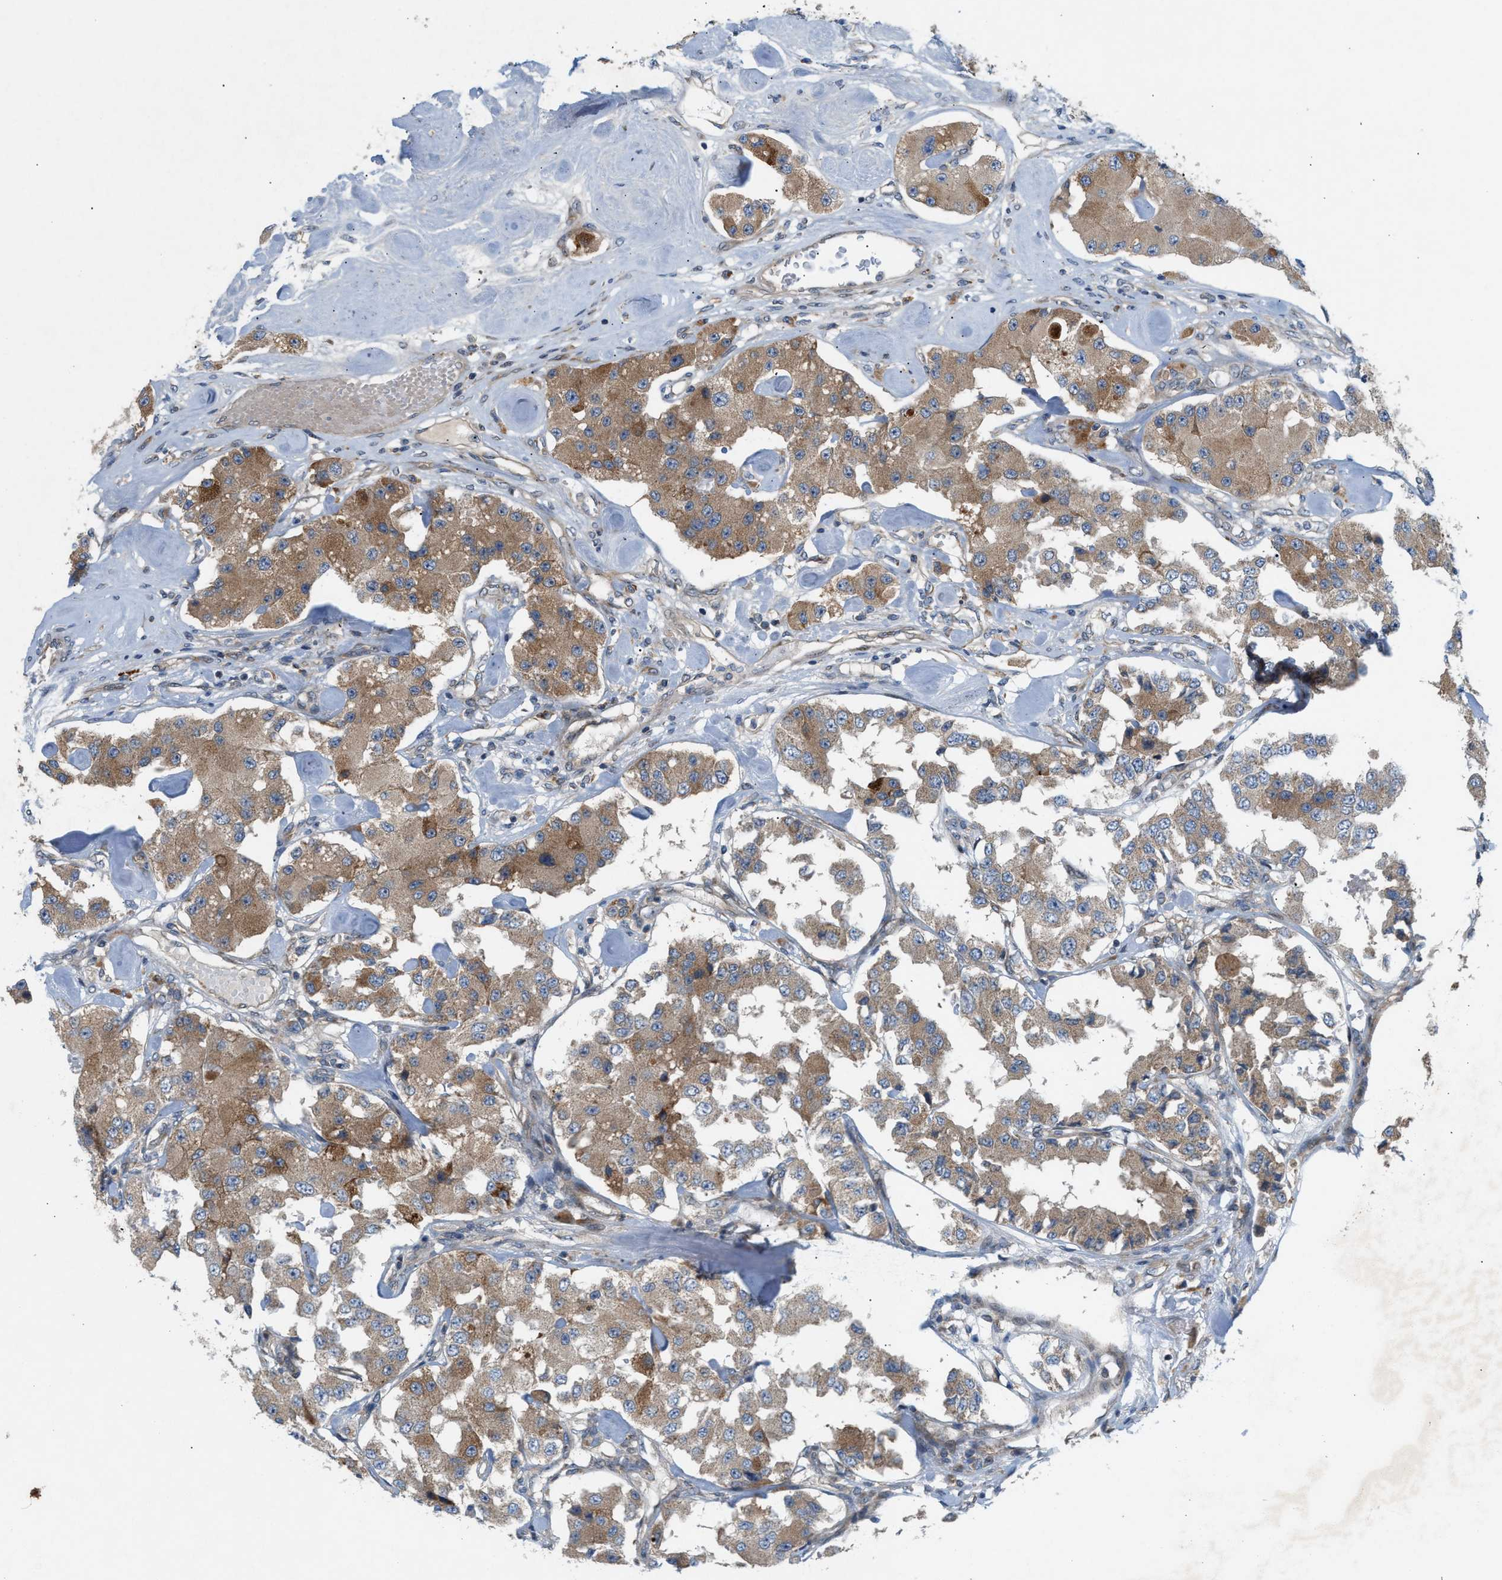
{"staining": {"intensity": "moderate", "quantity": ">75%", "location": "cytoplasmic/membranous"}, "tissue": "carcinoid", "cell_type": "Tumor cells", "image_type": "cancer", "snomed": [{"axis": "morphology", "description": "Carcinoid, malignant, NOS"}, {"axis": "topography", "description": "Pancreas"}], "caption": "Brown immunohistochemical staining in human malignant carcinoid shows moderate cytoplasmic/membranous staining in approximately >75% of tumor cells. (DAB = brown stain, brightfield microscopy at high magnification).", "gene": "CYB5D1", "patient": {"sex": "male", "age": 41}}